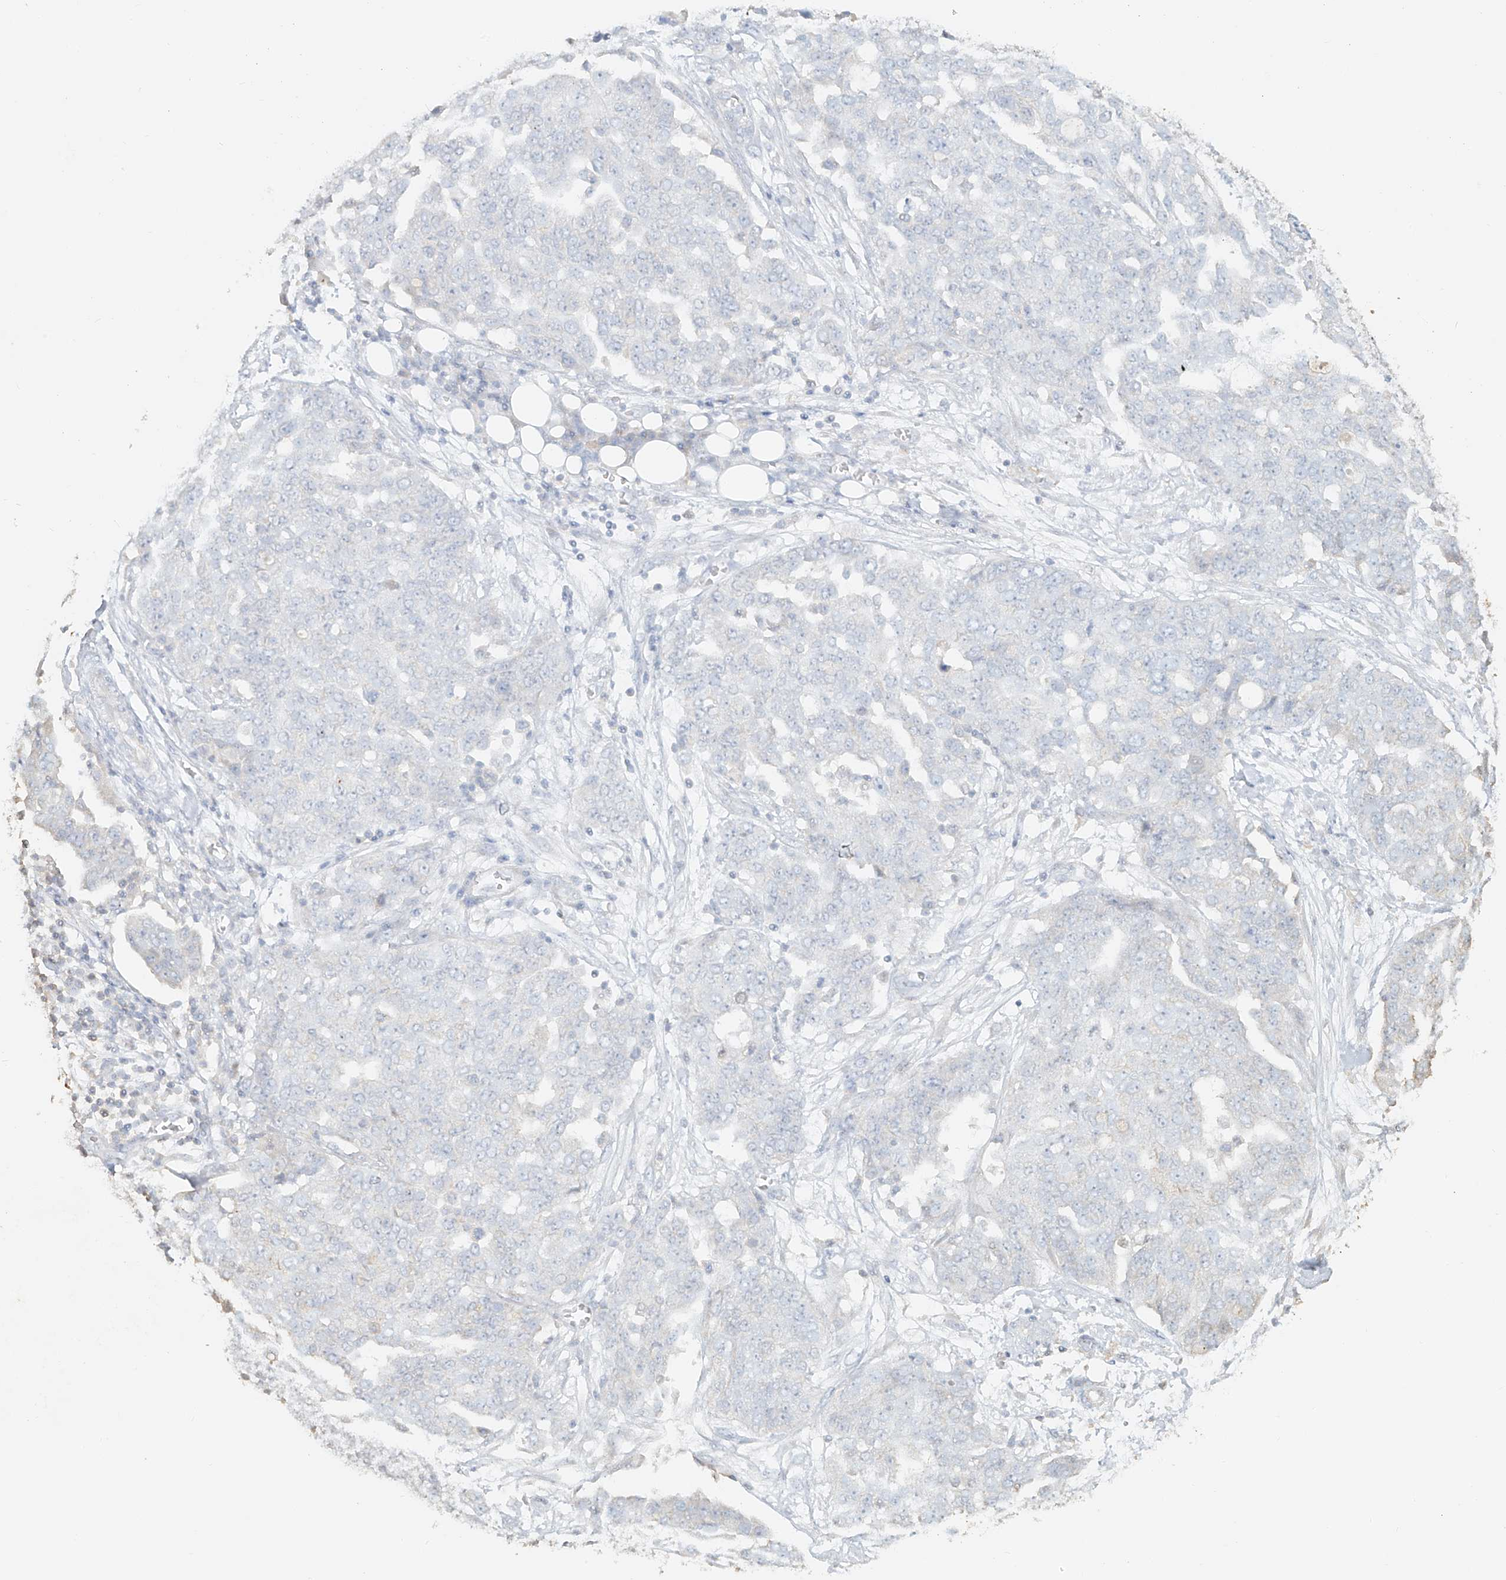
{"staining": {"intensity": "negative", "quantity": "none", "location": "none"}, "tissue": "ovarian cancer", "cell_type": "Tumor cells", "image_type": "cancer", "snomed": [{"axis": "morphology", "description": "Cystadenocarcinoma, serous, NOS"}, {"axis": "topography", "description": "Soft tissue"}, {"axis": "topography", "description": "Ovary"}], "caption": "This photomicrograph is of ovarian cancer (serous cystadenocarcinoma) stained with IHC to label a protein in brown with the nuclei are counter-stained blue. There is no positivity in tumor cells.", "gene": "NPHS1", "patient": {"sex": "female", "age": 57}}